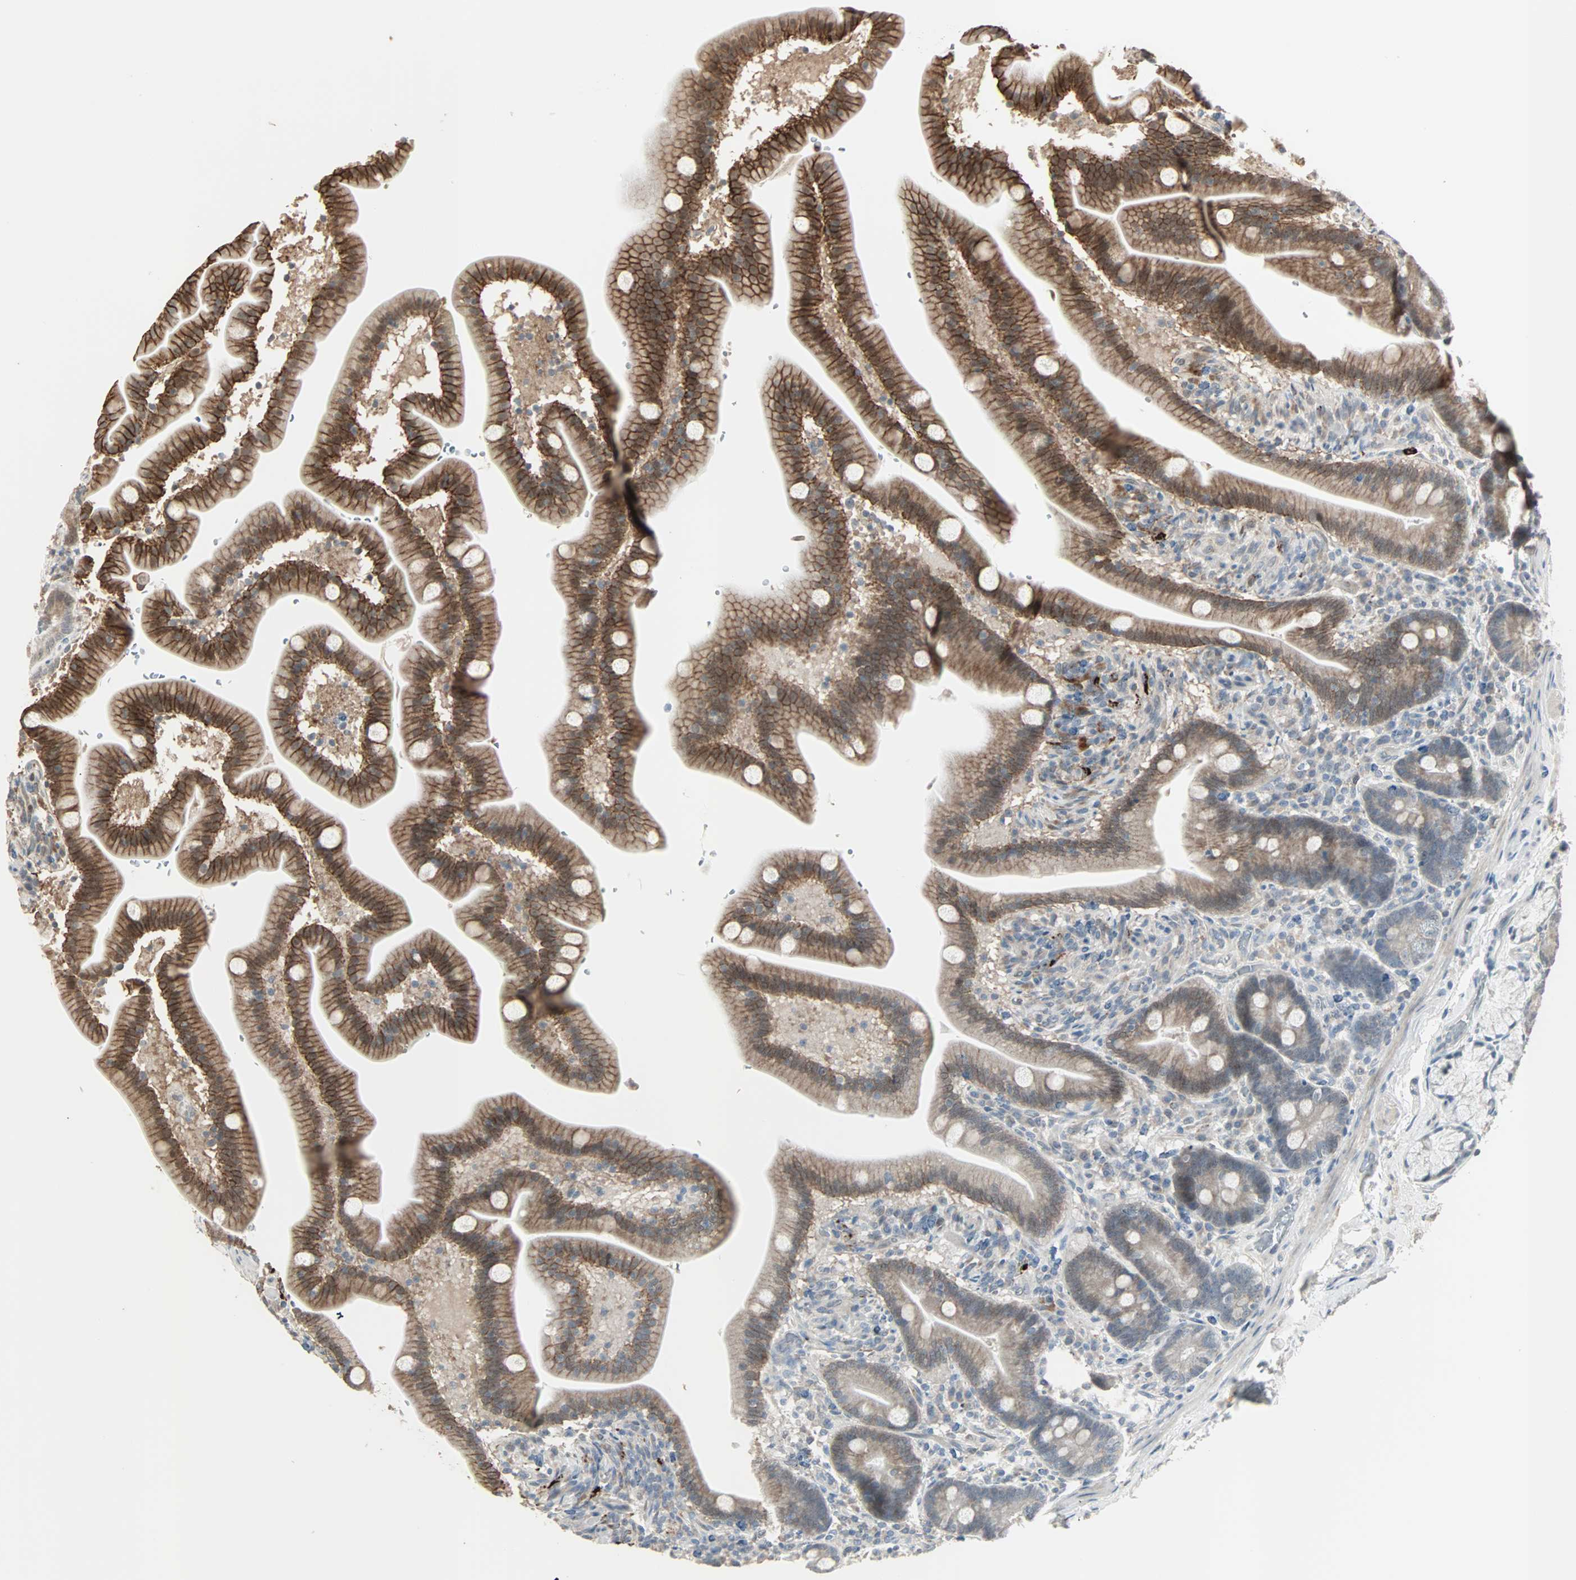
{"staining": {"intensity": "strong", "quantity": ">75%", "location": "cytoplasmic/membranous"}, "tissue": "duodenum", "cell_type": "Glandular cells", "image_type": "normal", "snomed": [{"axis": "morphology", "description": "Normal tissue, NOS"}, {"axis": "topography", "description": "Duodenum"}], "caption": "High-power microscopy captured an IHC image of benign duodenum, revealing strong cytoplasmic/membranous positivity in about >75% of glandular cells. (Stains: DAB (3,3'-diaminobenzidine) in brown, nuclei in blue, Microscopy: brightfield microscopy at high magnification).", "gene": "KDM4A", "patient": {"sex": "male", "age": 54}}